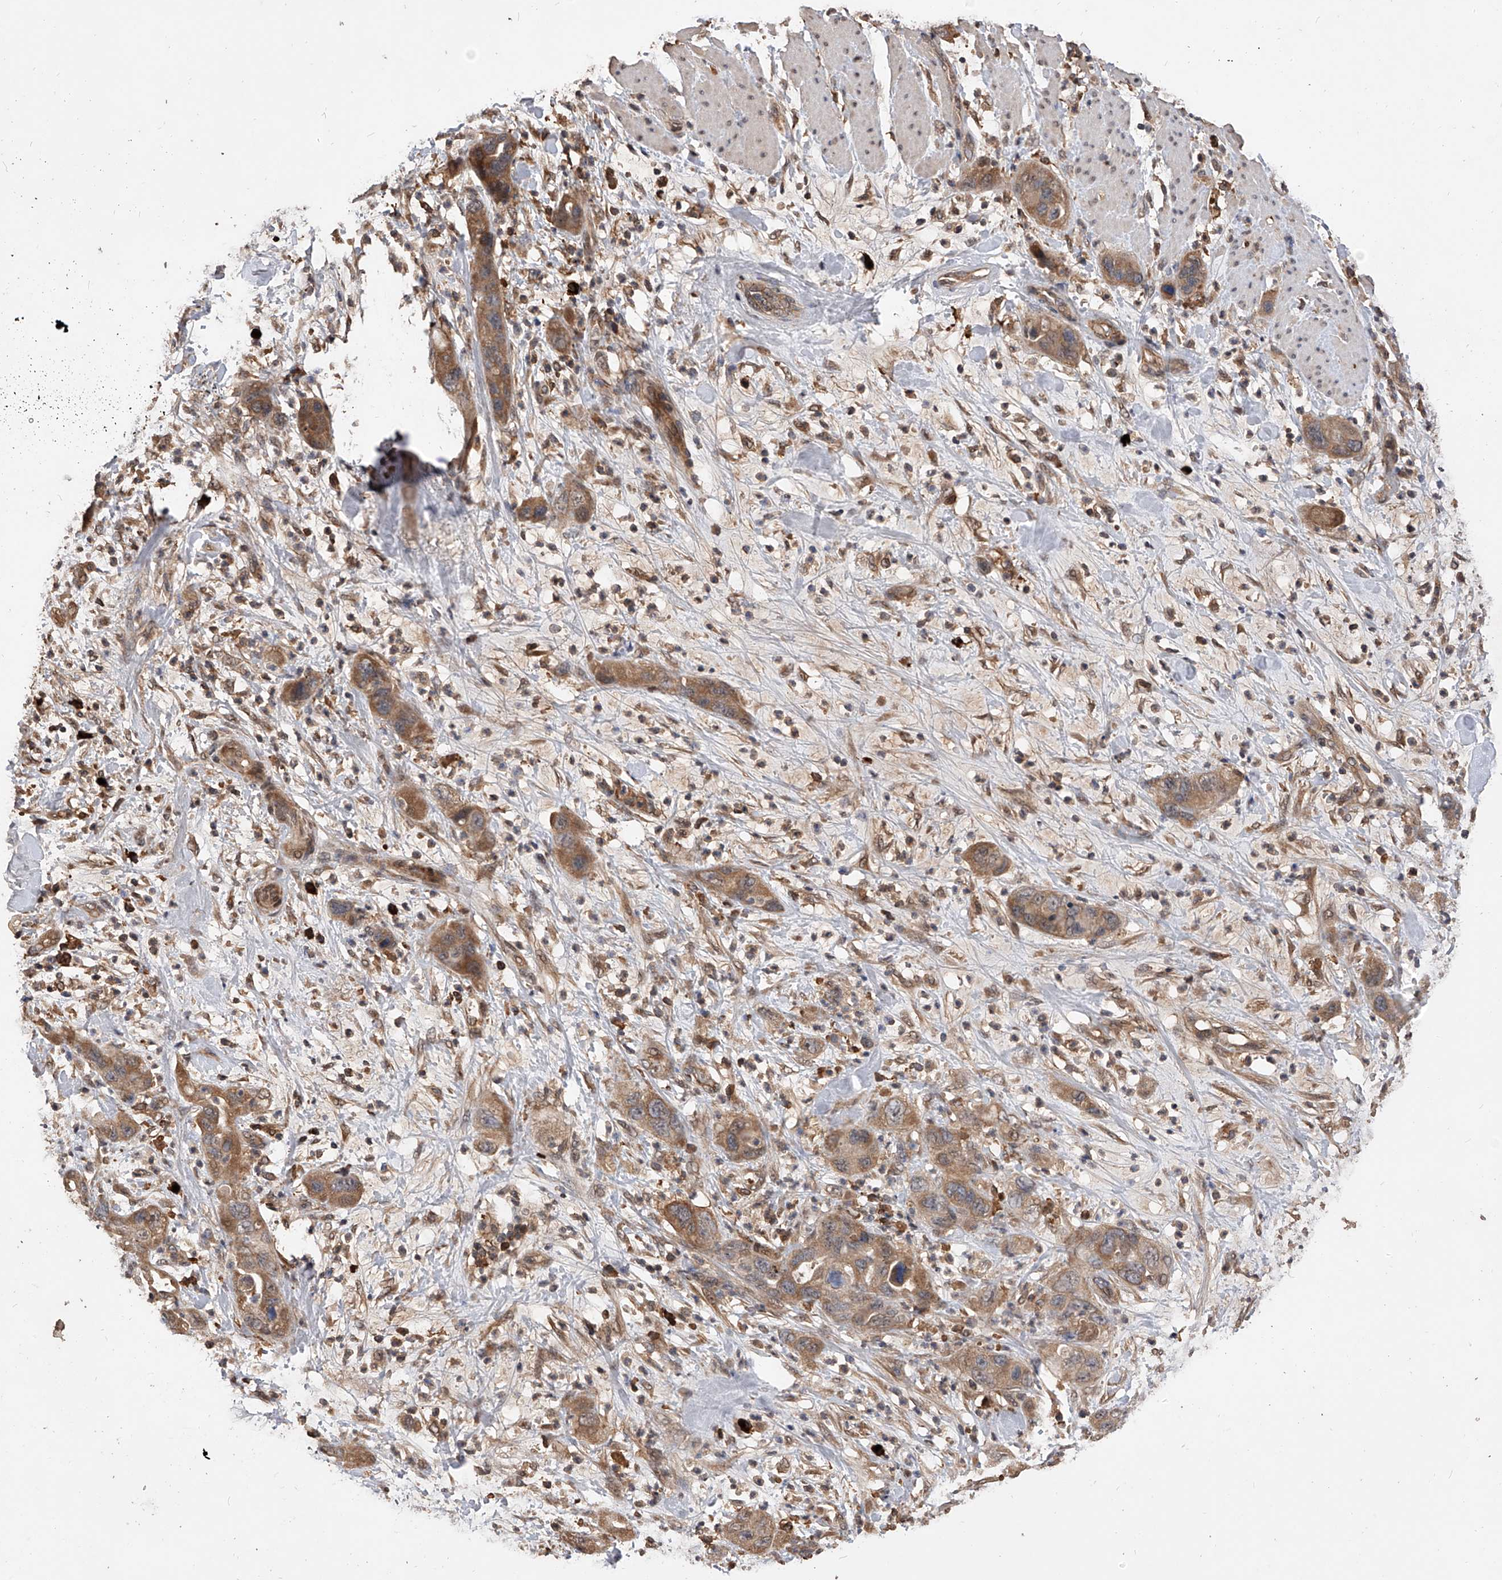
{"staining": {"intensity": "moderate", "quantity": ">75%", "location": "cytoplasmic/membranous"}, "tissue": "pancreatic cancer", "cell_type": "Tumor cells", "image_type": "cancer", "snomed": [{"axis": "morphology", "description": "Adenocarcinoma, NOS"}, {"axis": "topography", "description": "Pancreas"}], "caption": "Protein positivity by immunohistochemistry (IHC) exhibits moderate cytoplasmic/membranous positivity in about >75% of tumor cells in adenocarcinoma (pancreatic). Nuclei are stained in blue.", "gene": "CFAP410", "patient": {"sex": "female", "age": 71}}